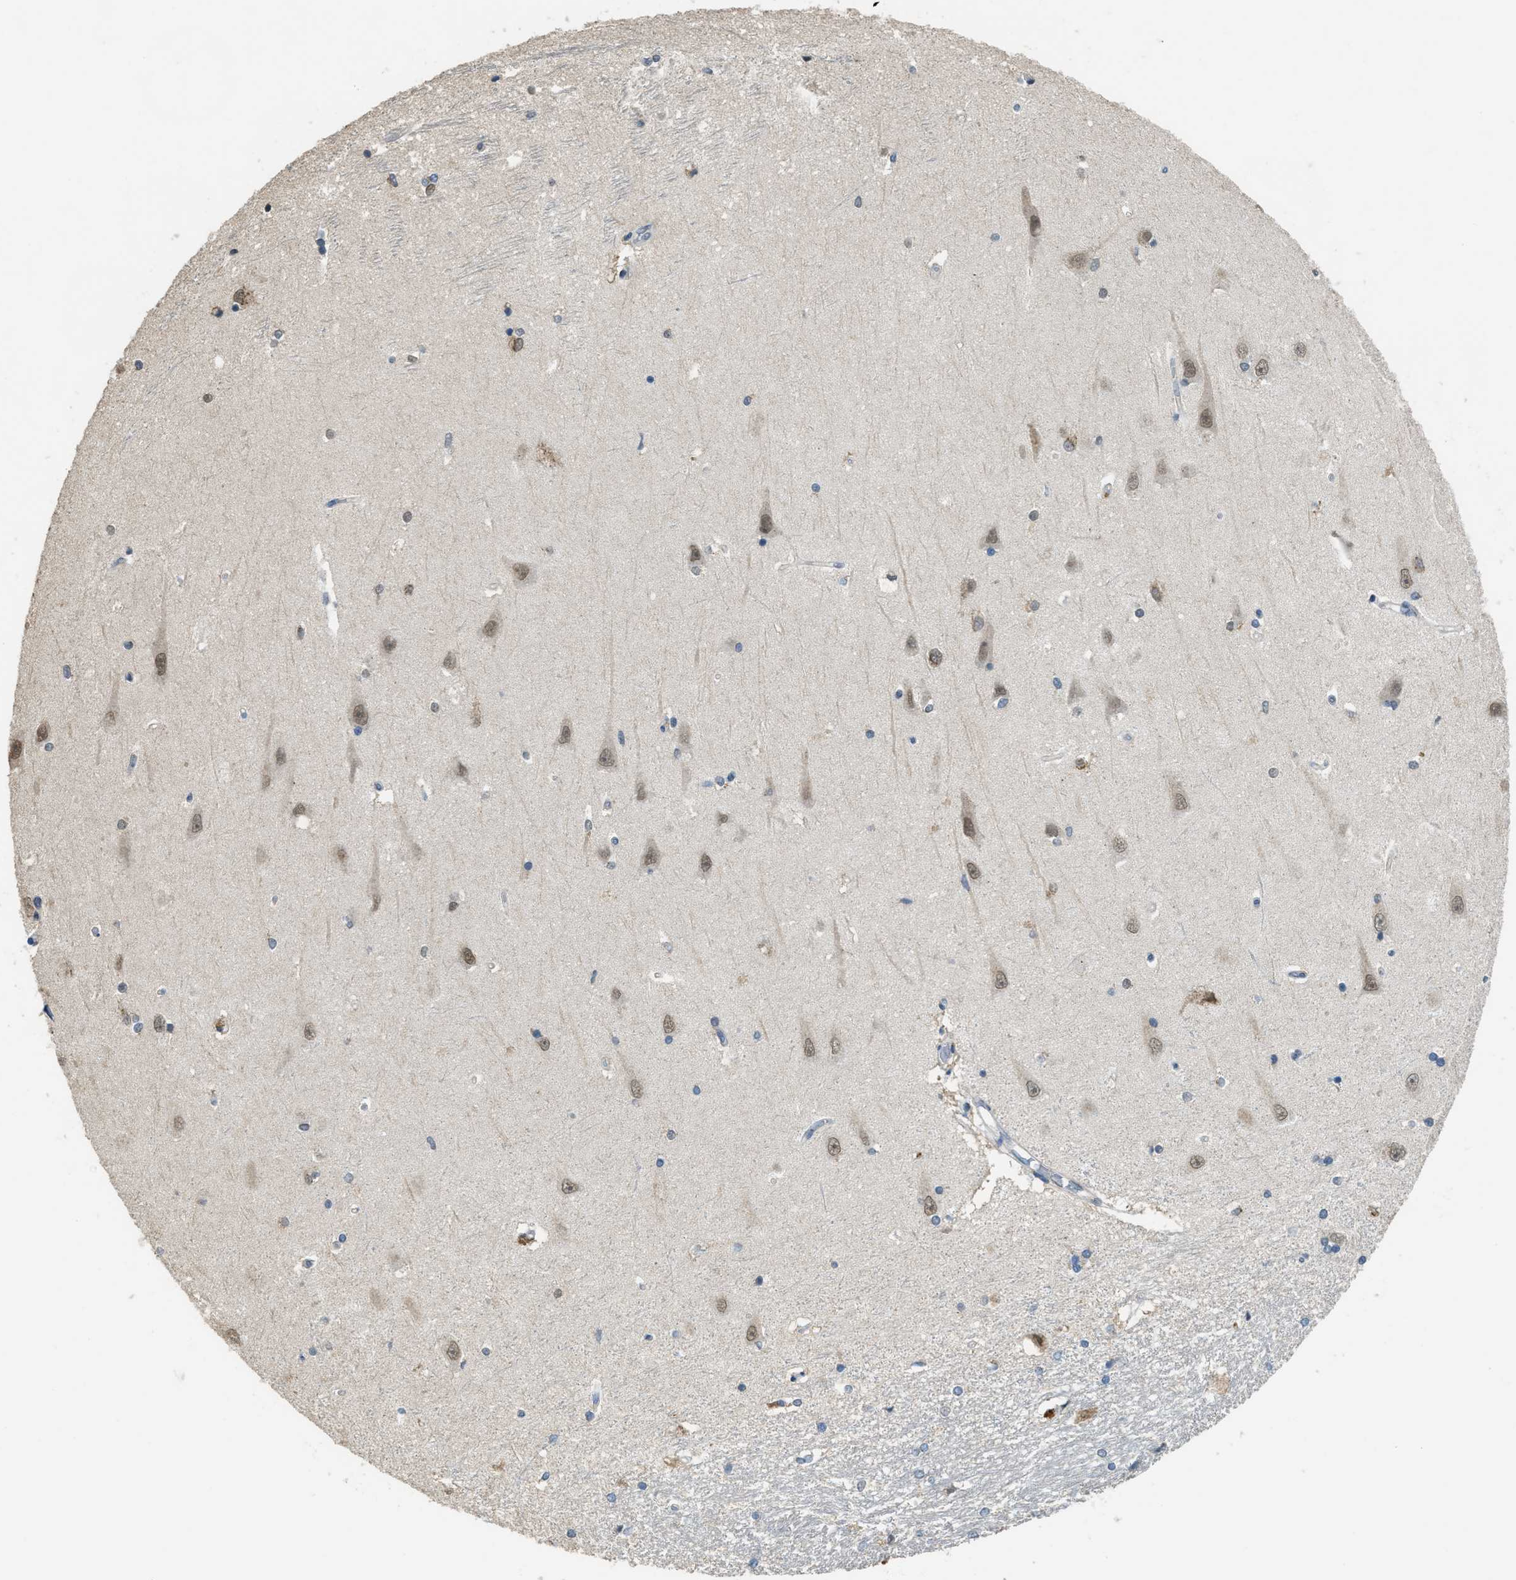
{"staining": {"intensity": "negative", "quantity": "none", "location": "none"}, "tissue": "hippocampus", "cell_type": "Glial cells", "image_type": "normal", "snomed": [{"axis": "morphology", "description": "Normal tissue, NOS"}, {"axis": "topography", "description": "Hippocampus"}], "caption": "High power microscopy photomicrograph of an immunohistochemistry histopathology image of unremarkable hippocampus, revealing no significant expression in glial cells. (IHC, brightfield microscopy, high magnification).", "gene": "IPO7", "patient": {"sex": "male", "age": 45}}